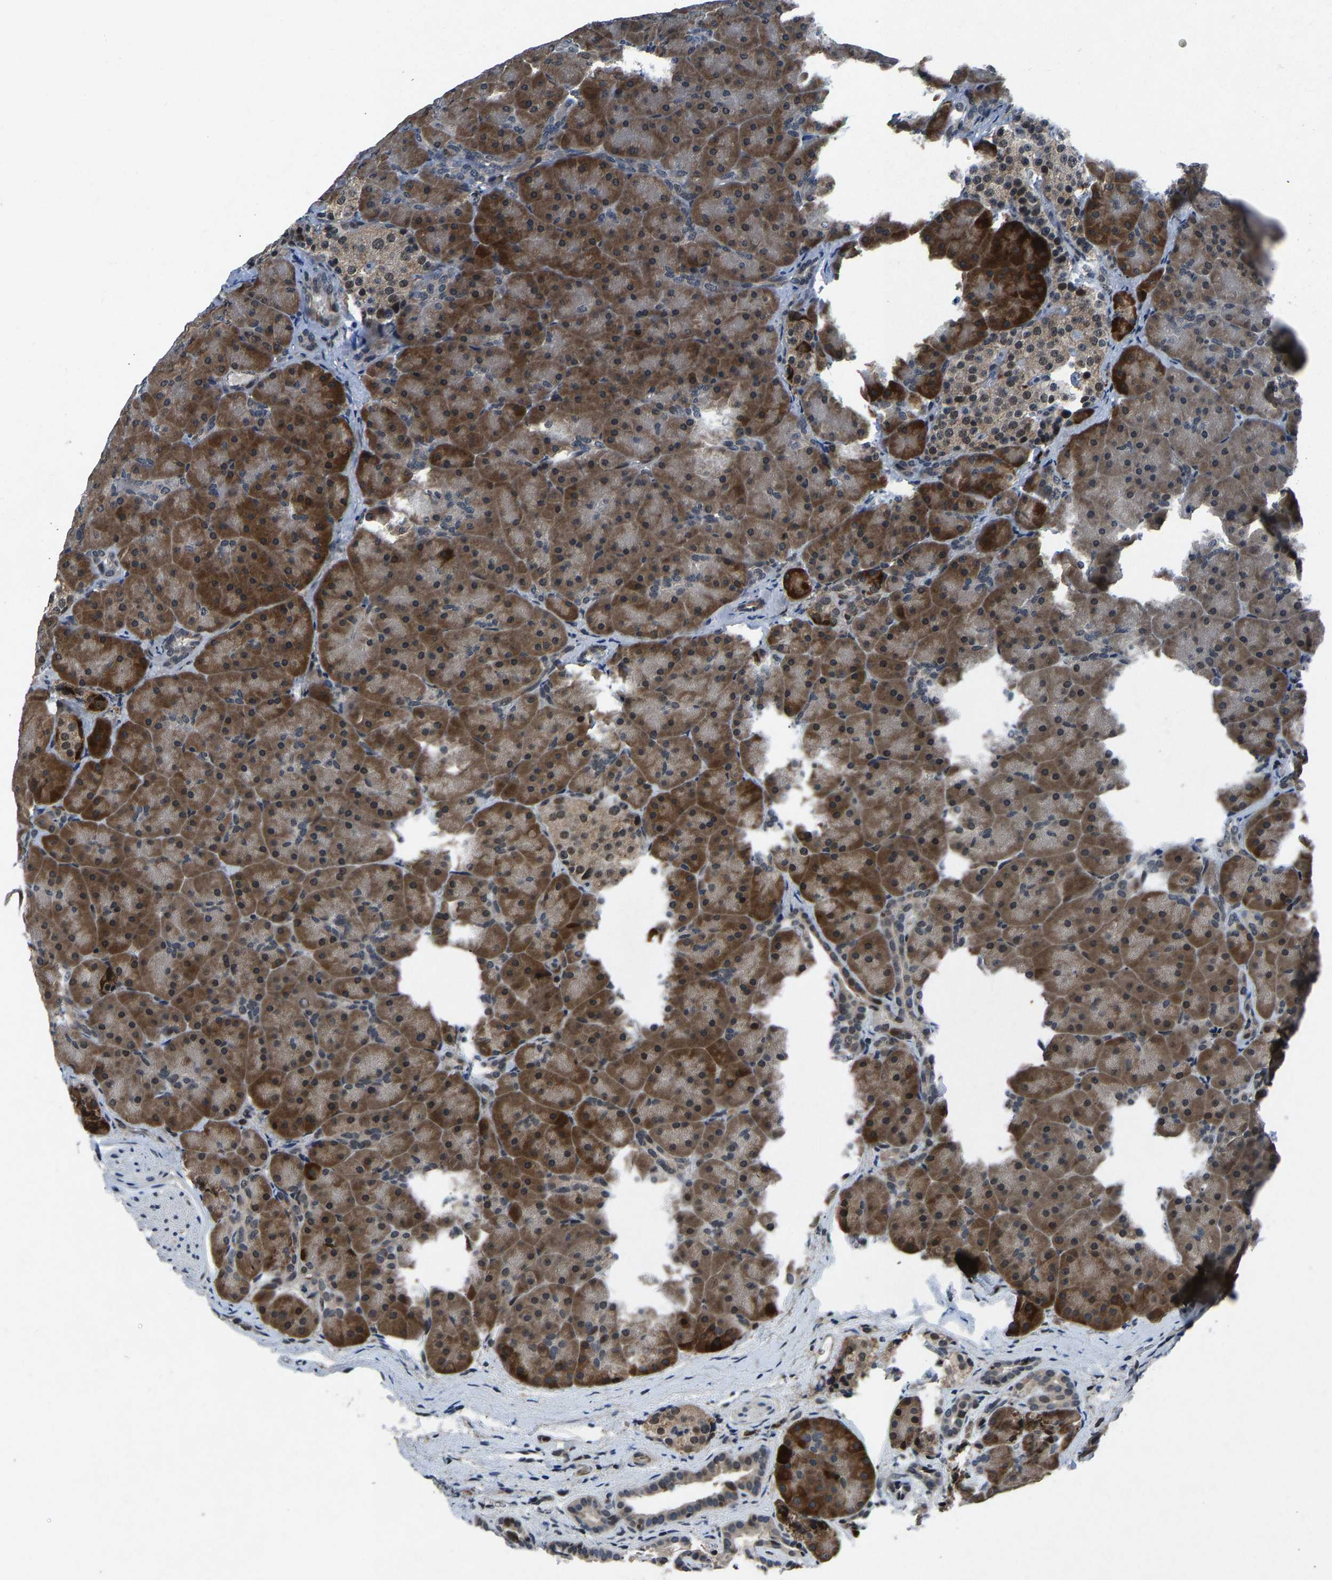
{"staining": {"intensity": "moderate", "quantity": ">75%", "location": "cytoplasmic/membranous"}, "tissue": "pancreas", "cell_type": "Exocrine glandular cells", "image_type": "normal", "snomed": [{"axis": "morphology", "description": "Normal tissue, NOS"}, {"axis": "topography", "description": "Pancreas"}], "caption": "Protein staining of normal pancreas demonstrates moderate cytoplasmic/membranous staining in about >75% of exocrine glandular cells. (DAB (3,3'-diaminobenzidine) IHC, brown staining for protein, blue staining for nuclei).", "gene": "RLIM", "patient": {"sex": "male", "age": 66}}